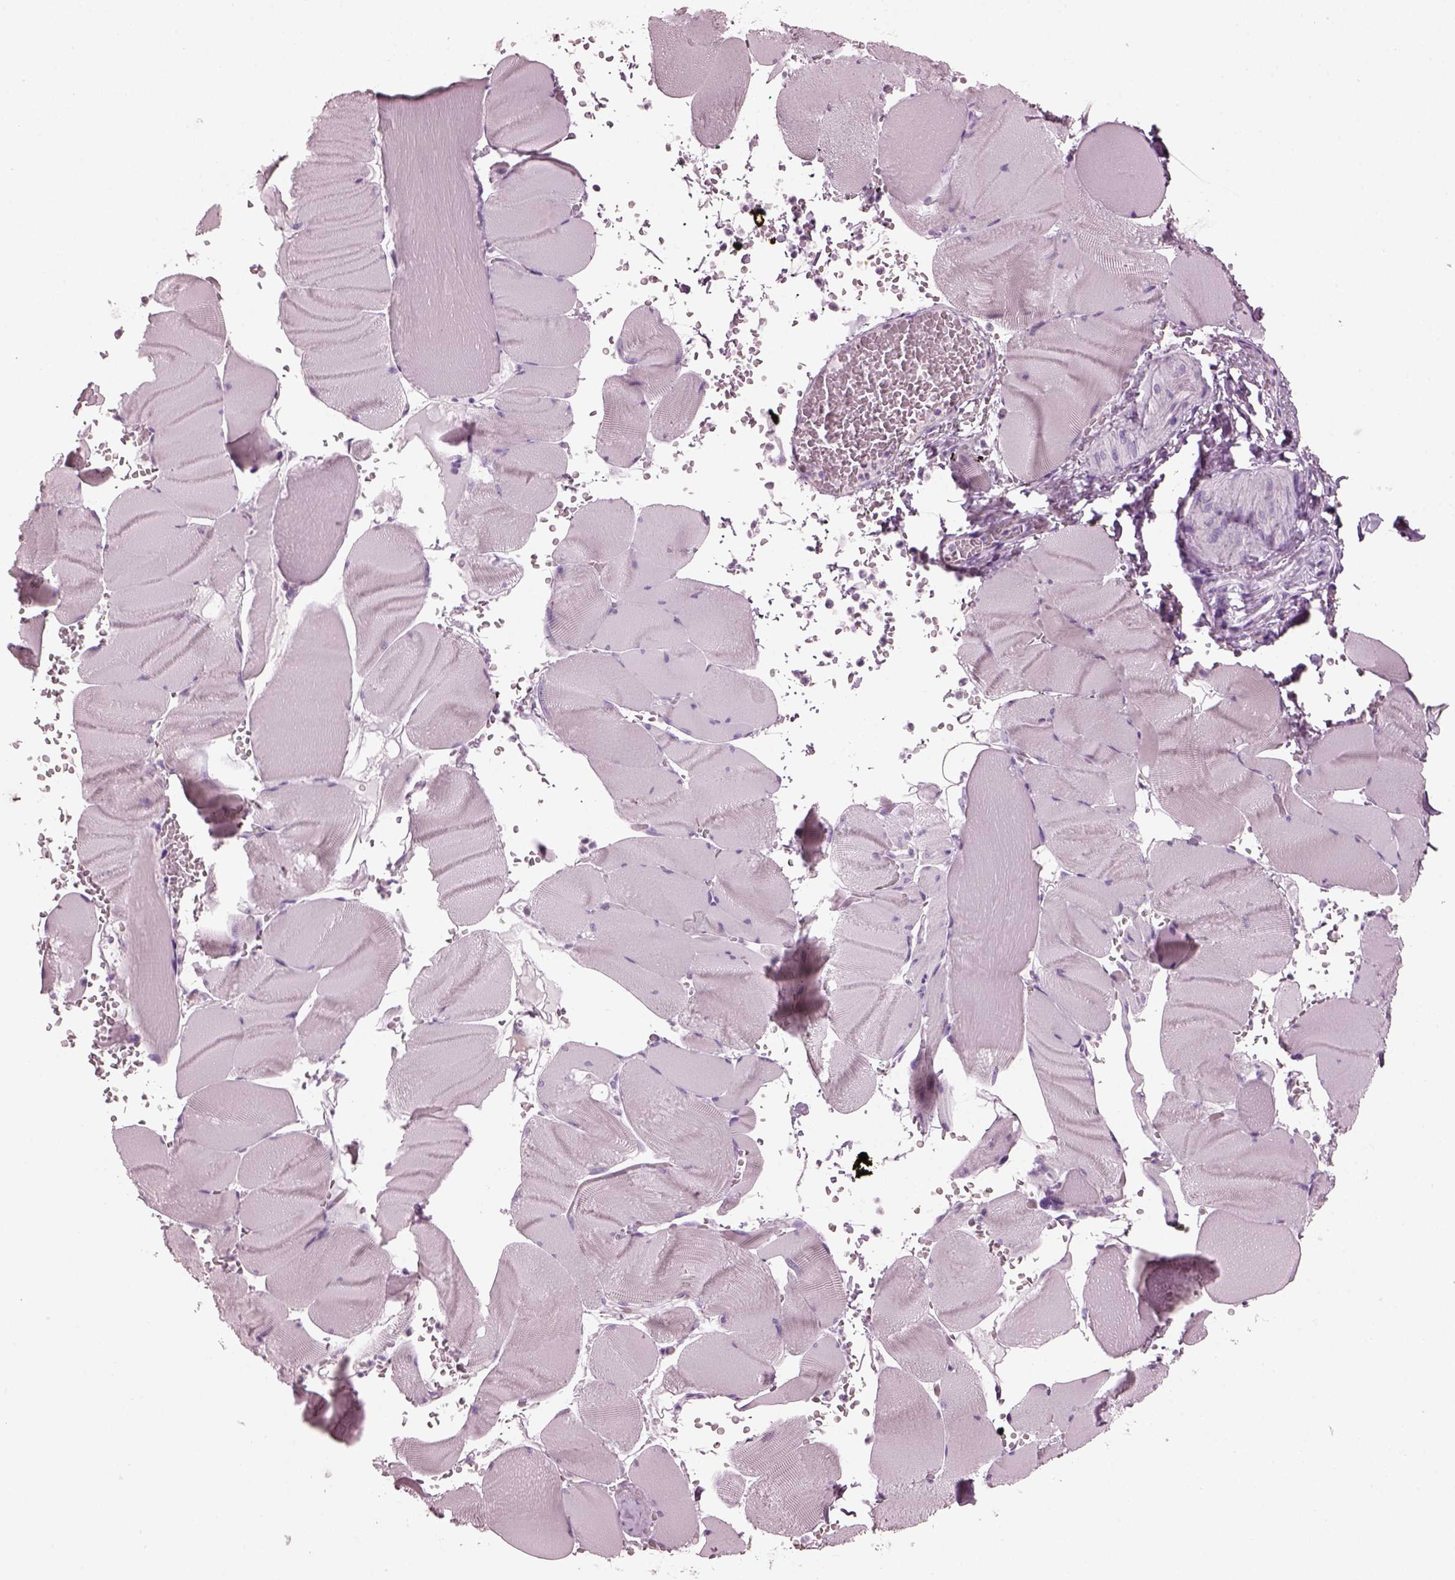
{"staining": {"intensity": "negative", "quantity": "none", "location": "none"}, "tissue": "skeletal muscle", "cell_type": "Myocytes", "image_type": "normal", "snomed": [{"axis": "morphology", "description": "Normal tissue, NOS"}, {"axis": "topography", "description": "Skeletal muscle"}], "caption": "Immunohistochemical staining of normal skeletal muscle exhibits no significant staining in myocytes. Nuclei are stained in blue.", "gene": "PDC", "patient": {"sex": "male", "age": 56}}